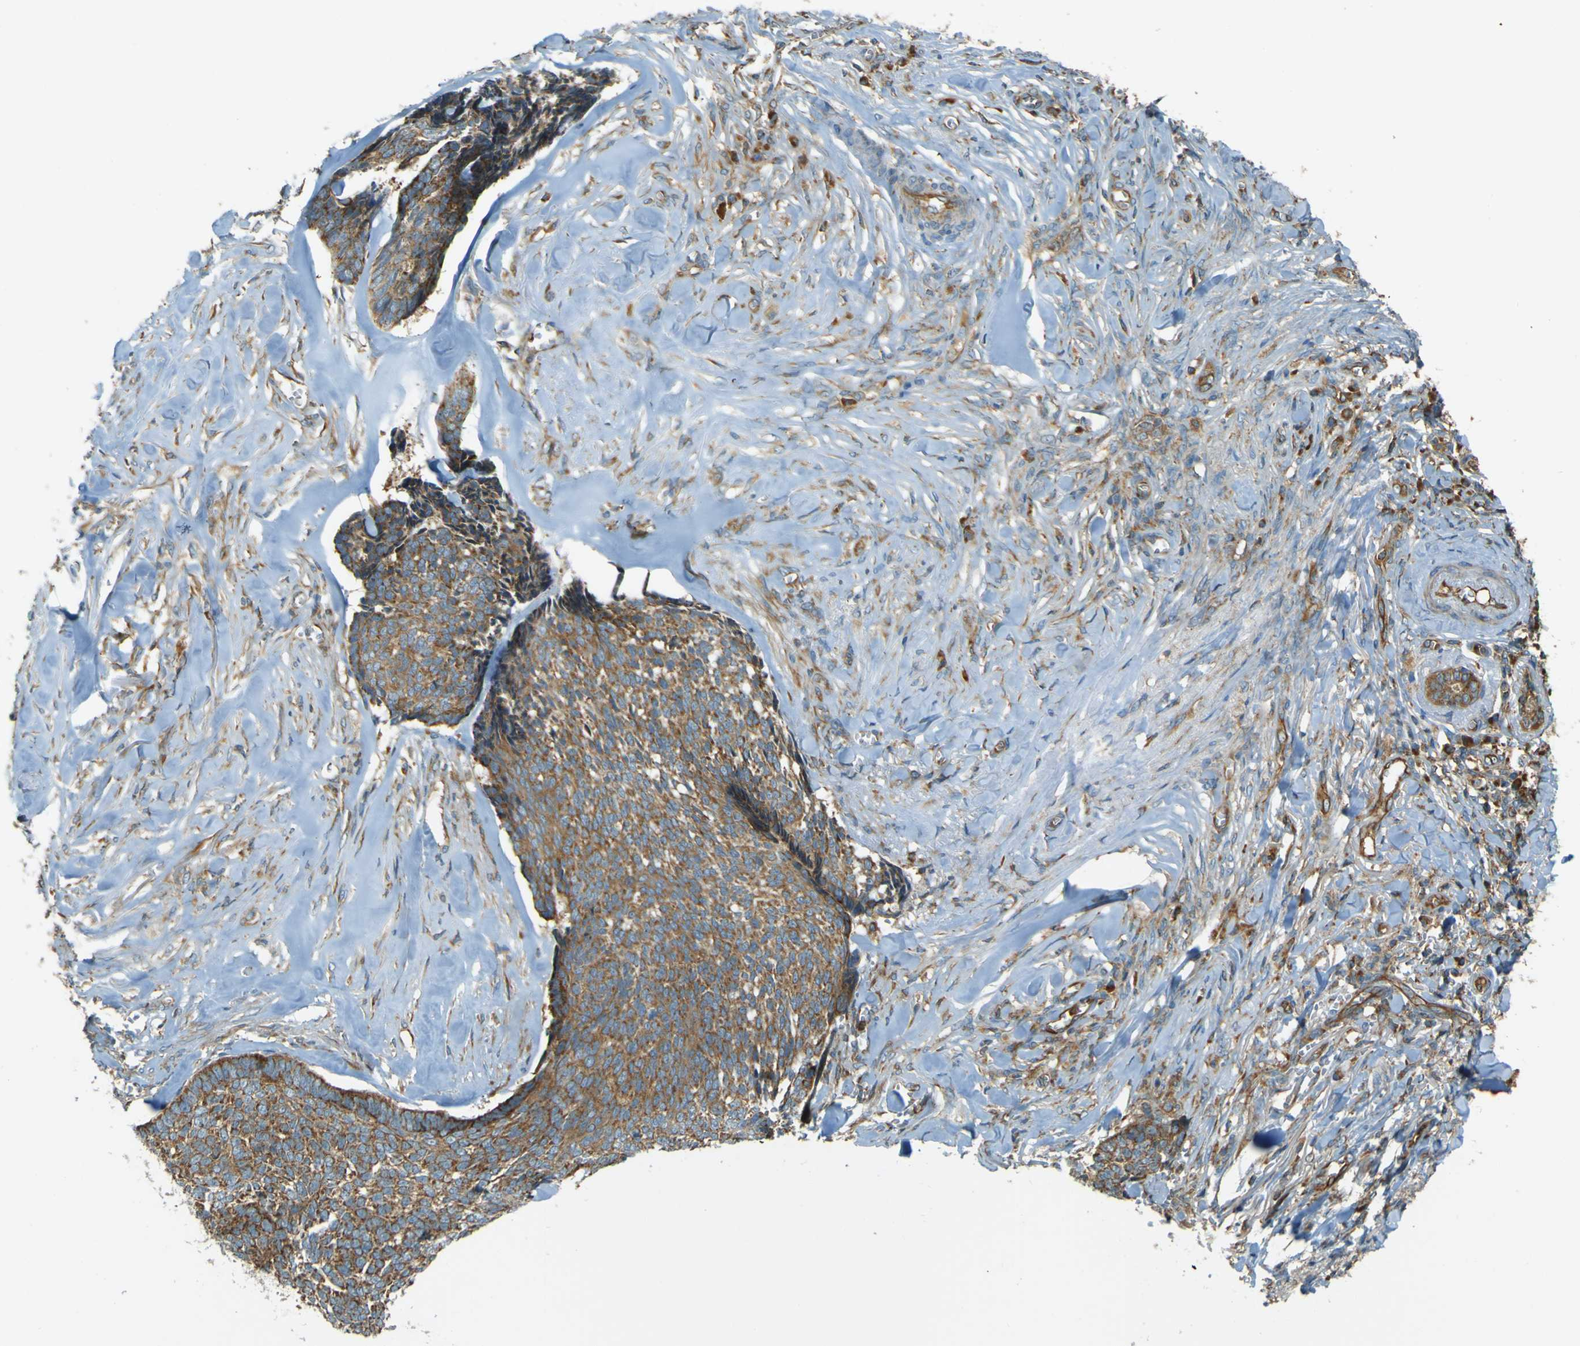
{"staining": {"intensity": "strong", "quantity": ">75%", "location": "cytoplasmic/membranous"}, "tissue": "skin cancer", "cell_type": "Tumor cells", "image_type": "cancer", "snomed": [{"axis": "morphology", "description": "Basal cell carcinoma"}, {"axis": "topography", "description": "Skin"}], "caption": "Strong cytoplasmic/membranous staining for a protein is seen in about >75% of tumor cells of basal cell carcinoma (skin) using IHC.", "gene": "DNAJC5", "patient": {"sex": "male", "age": 84}}